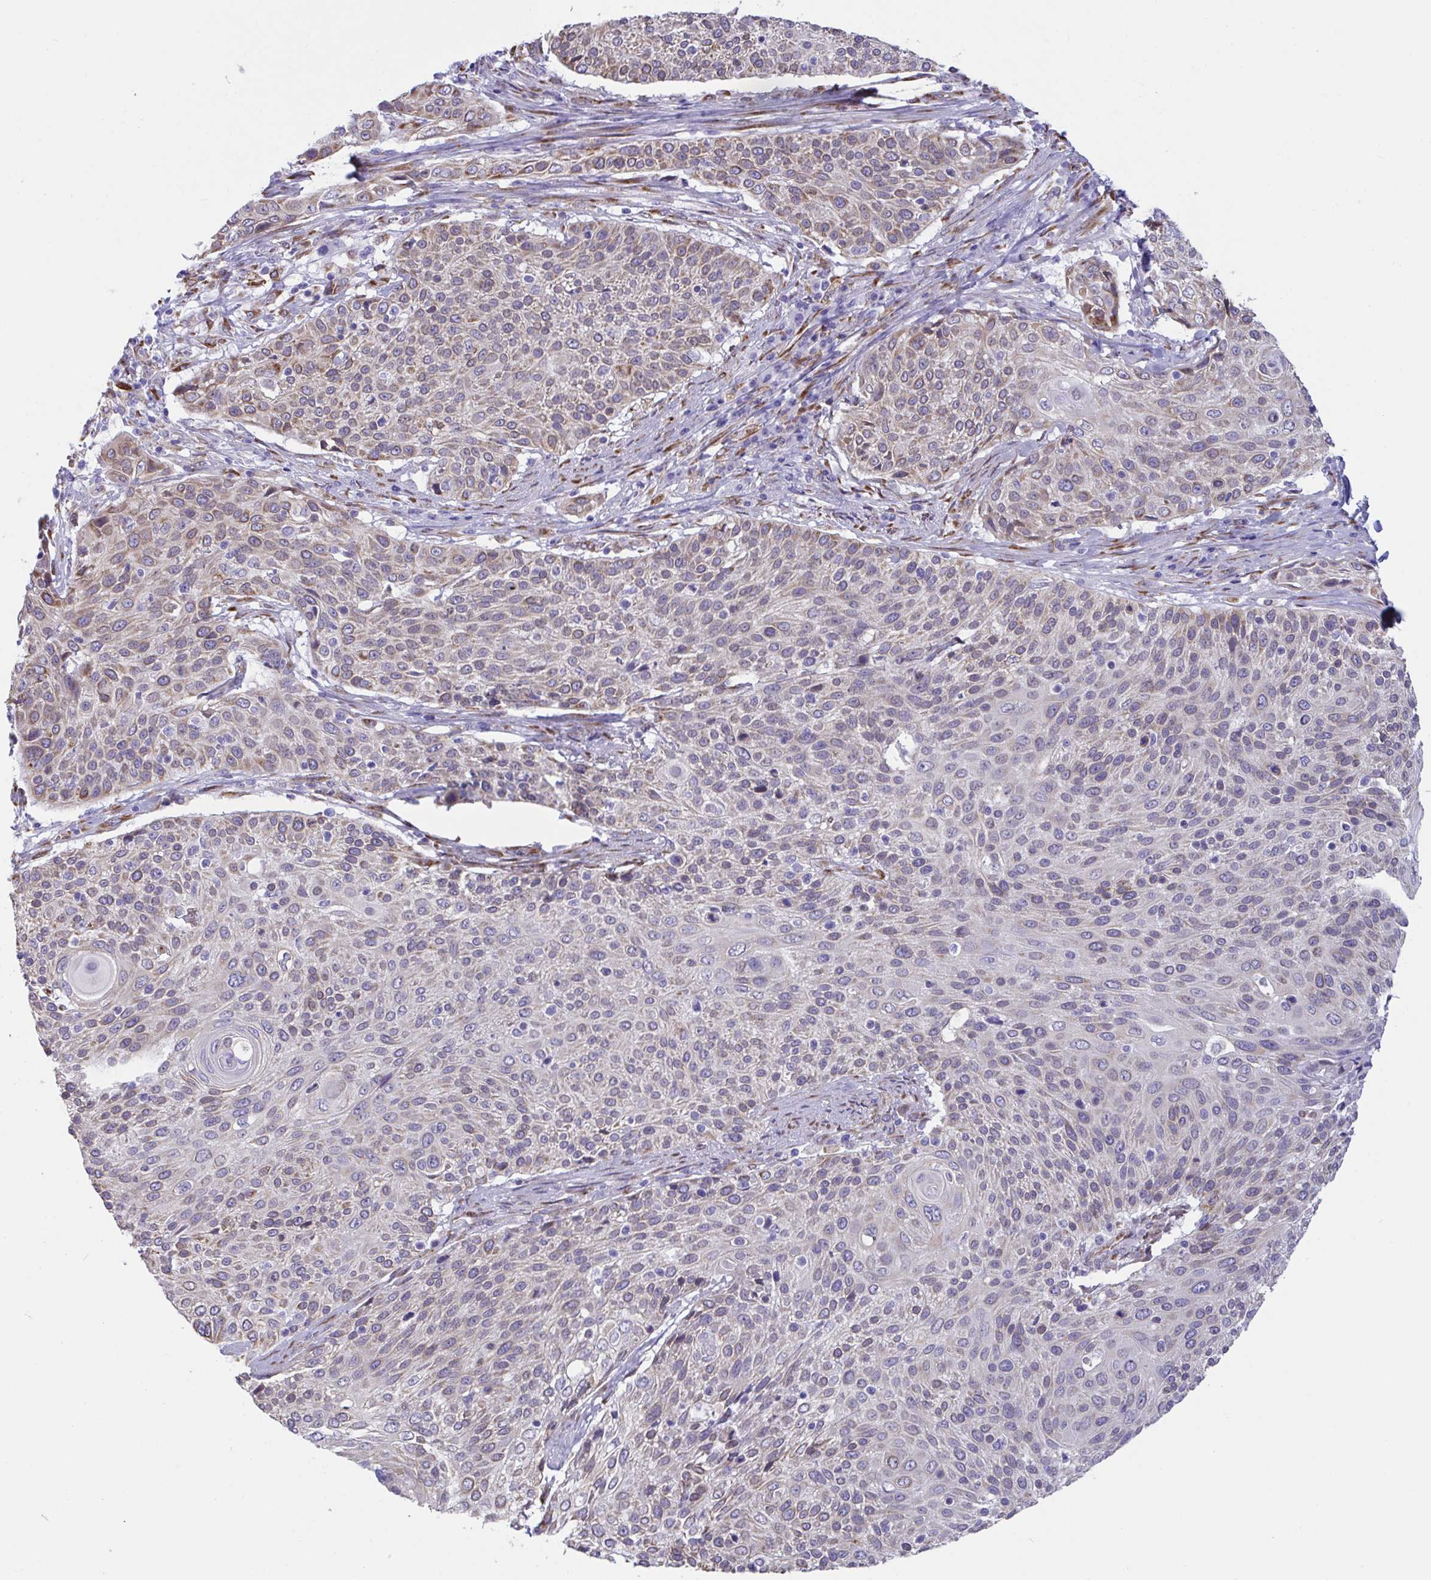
{"staining": {"intensity": "weak", "quantity": "25%-75%", "location": "cytoplasmic/membranous"}, "tissue": "cervical cancer", "cell_type": "Tumor cells", "image_type": "cancer", "snomed": [{"axis": "morphology", "description": "Squamous cell carcinoma, NOS"}, {"axis": "topography", "description": "Cervix"}], "caption": "Protein staining displays weak cytoplasmic/membranous positivity in approximately 25%-75% of tumor cells in squamous cell carcinoma (cervical). The staining is performed using DAB (3,3'-diaminobenzidine) brown chromogen to label protein expression. The nuclei are counter-stained blue using hematoxylin.", "gene": "ASPH", "patient": {"sex": "female", "age": 31}}